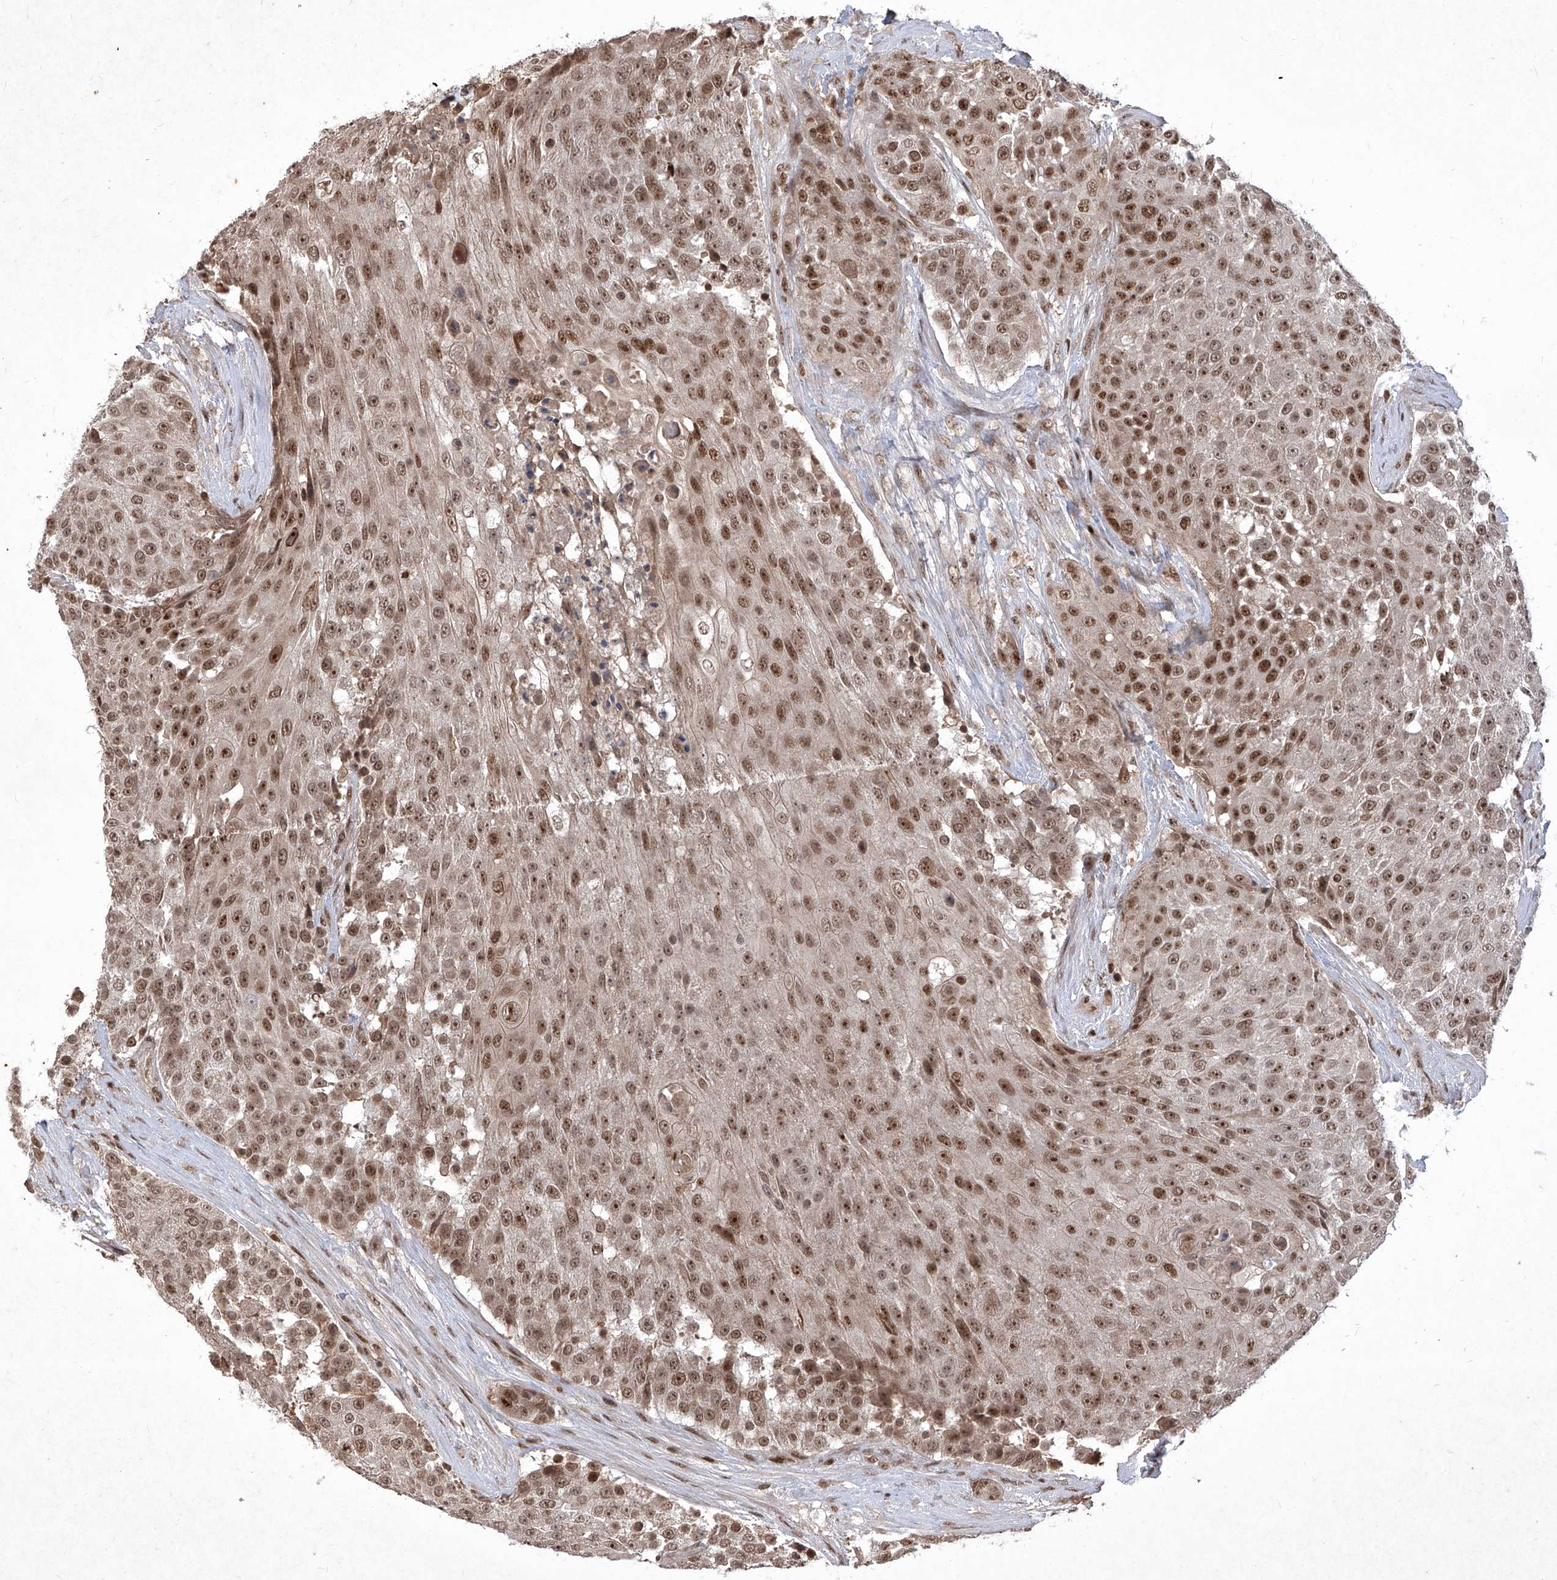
{"staining": {"intensity": "moderate", "quantity": ">75%", "location": "nuclear"}, "tissue": "urothelial cancer", "cell_type": "Tumor cells", "image_type": "cancer", "snomed": [{"axis": "morphology", "description": "Urothelial carcinoma, High grade"}, {"axis": "topography", "description": "Urinary bladder"}], "caption": "Human urothelial cancer stained with a protein marker reveals moderate staining in tumor cells.", "gene": "IRF2", "patient": {"sex": "female", "age": 63}}